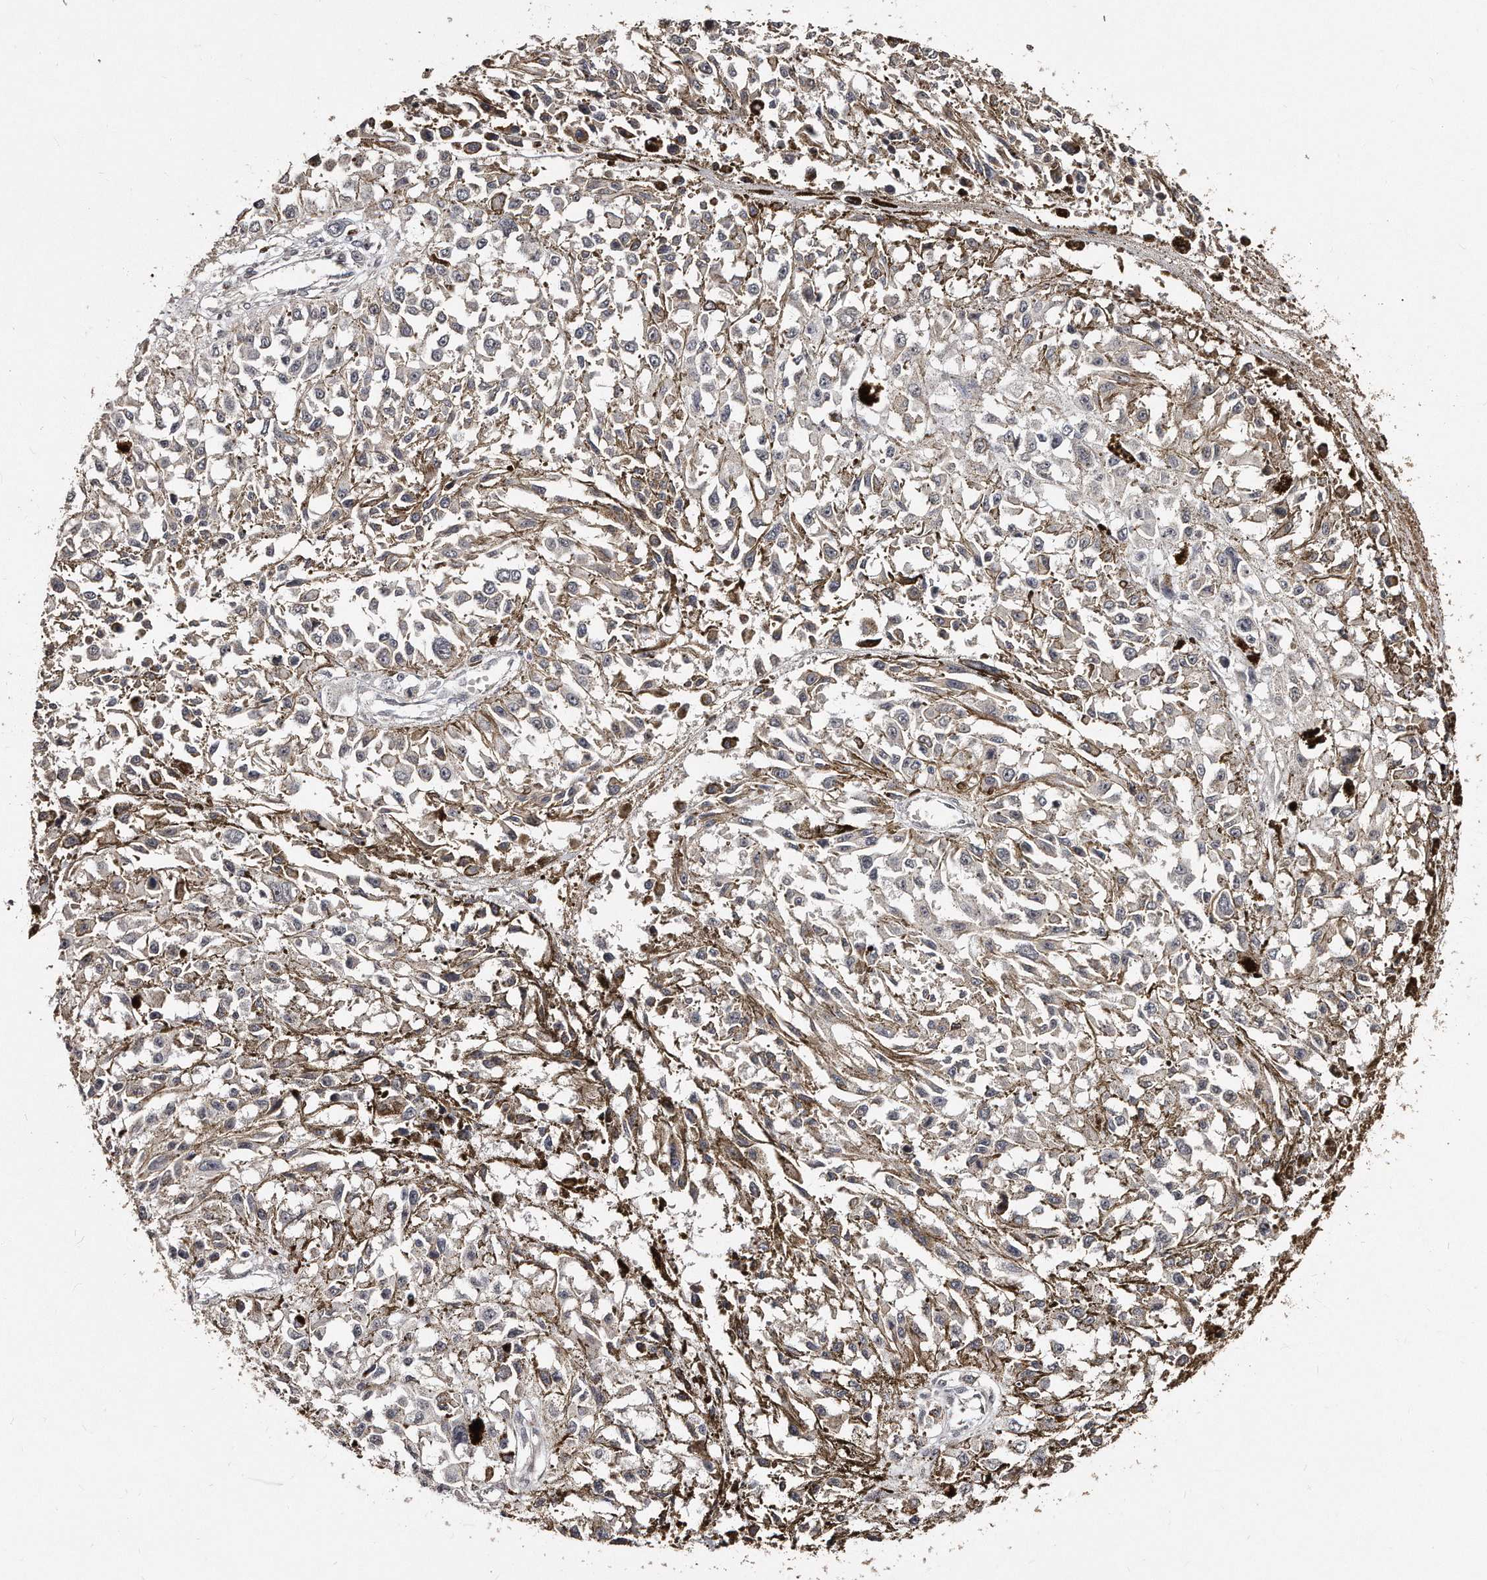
{"staining": {"intensity": "negative", "quantity": "none", "location": "none"}, "tissue": "melanoma", "cell_type": "Tumor cells", "image_type": "cancer", "snomed": [{"axis": "morphology", "description": "Malignant melanoma, Metastatic site"}, {"axis": "topography", "description": "Lymph node"}], "caption": "IHC of melanoma shows no staining in tumor cells.", "gene": "TSHR", "patient": {"sex": "male", "age": 59}}